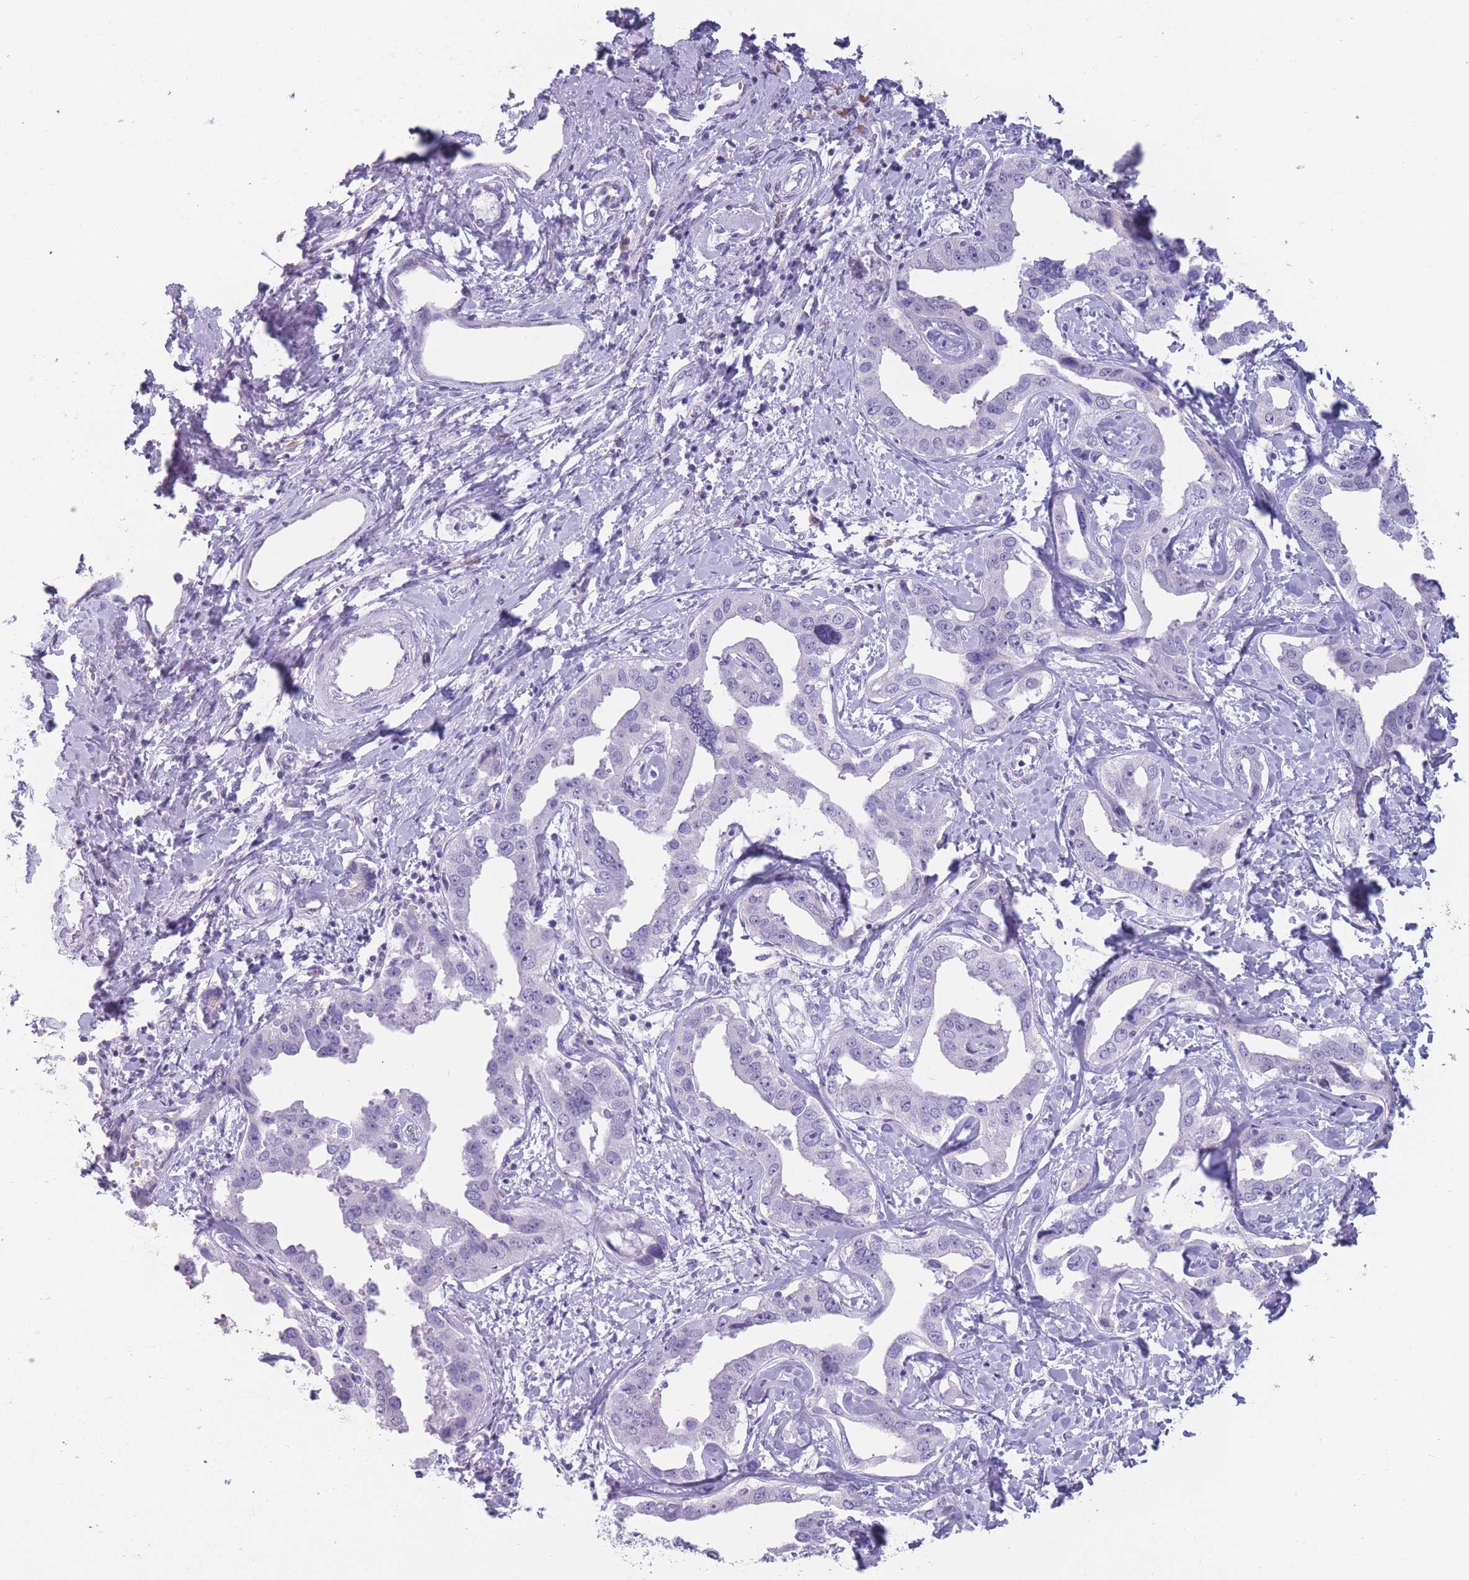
{"staining": {"intensity": "negative", "quantity": "none", "location": "none"}, "tissue": "liver cancer", "cell_type": "Tumor cells", "image_type": "cancer", "snomed": [{"axis": "morphology", "description": "Cholangiocarcinoma"}, {"axis": "topography", "description": "Liver"}], "caption": "DAB (3,3'-diaminobenzidine) immunohistochemical staining of human liver cancer shows no significant expression in tumor cells.", "gene": "DCANP1", "patient": {"sex": "male", "age": 59}}